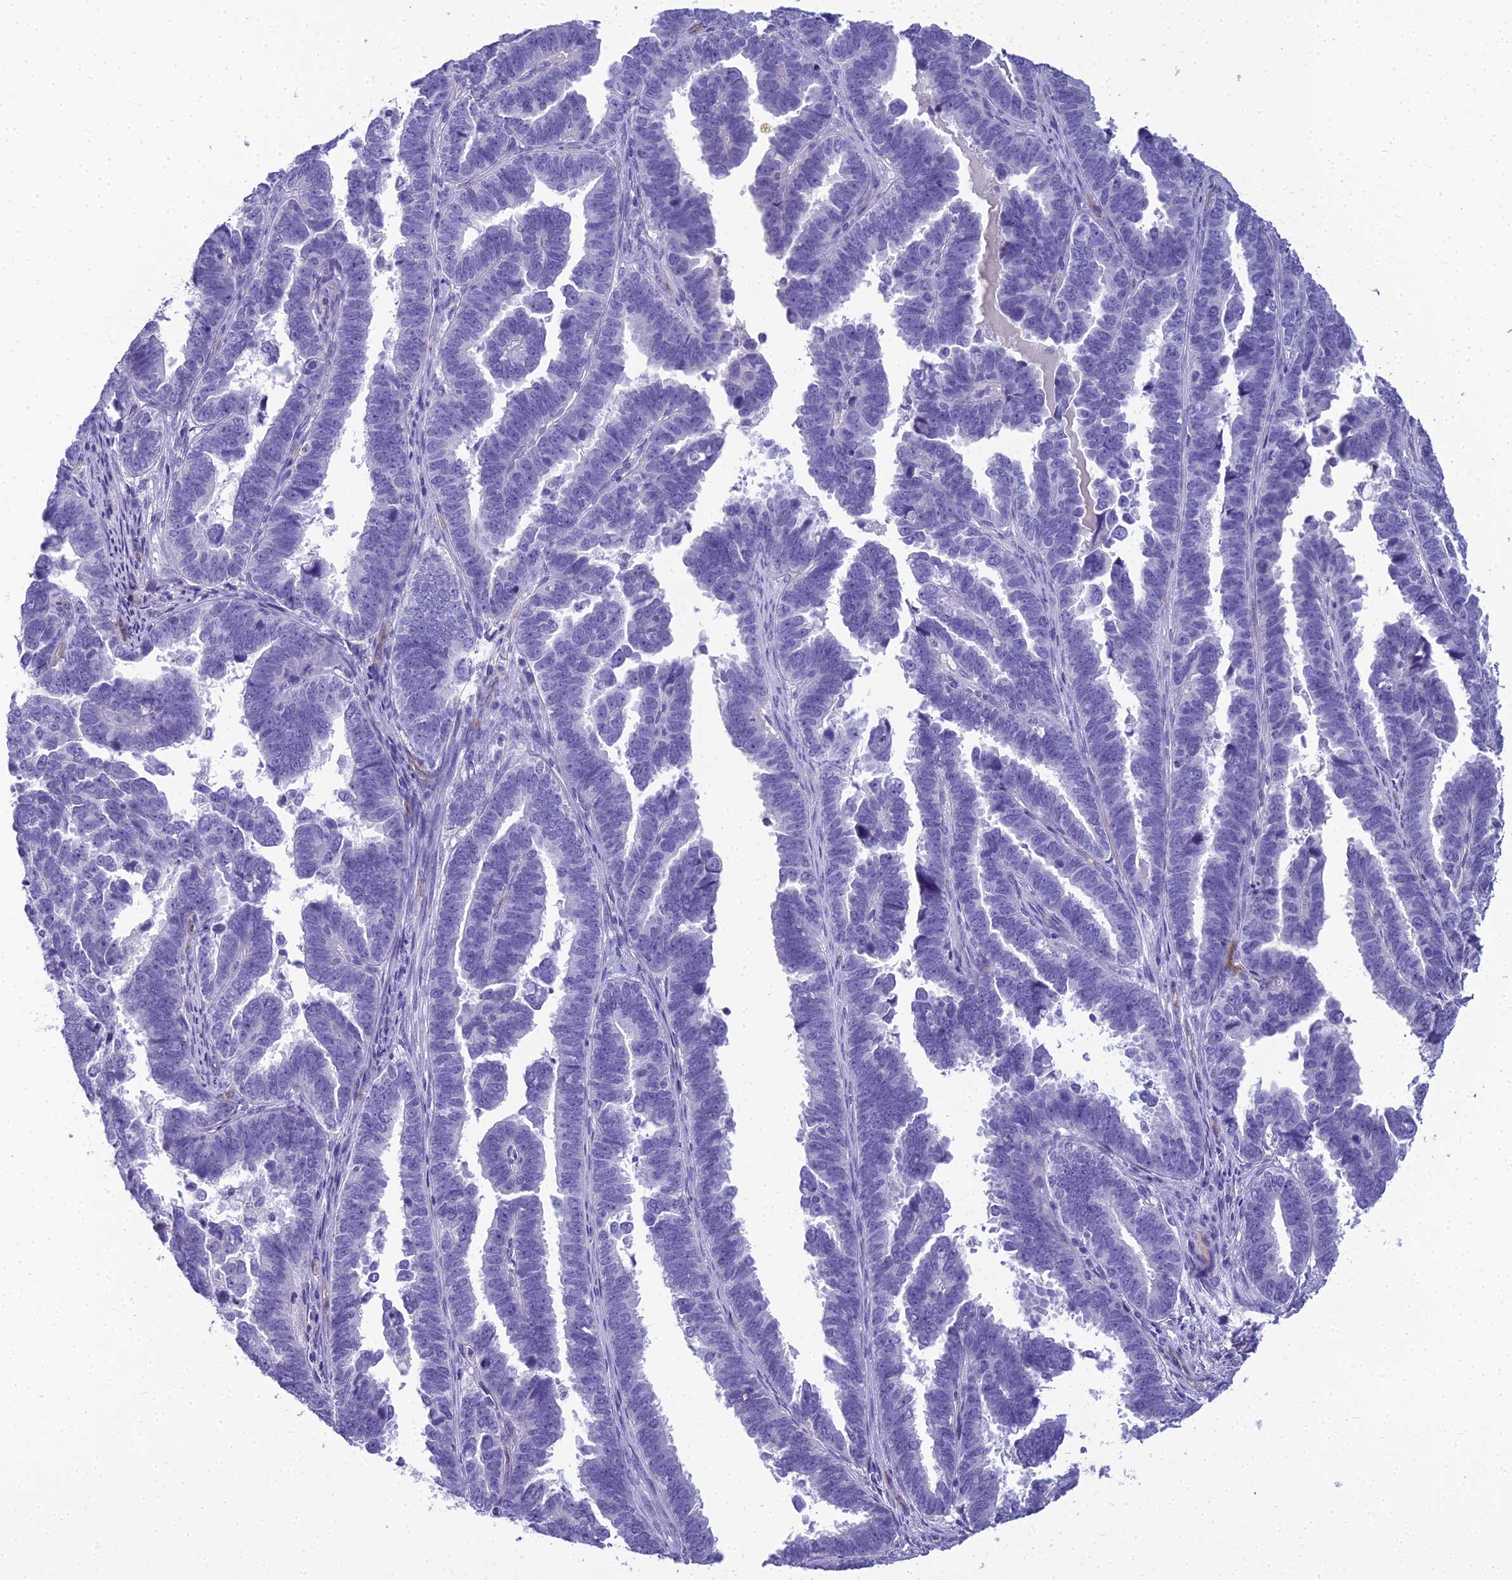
{"staining": {"intensity": "negative", "quantity": "none", "location": "none"}, "tissue": "endometrial cancer", "cell_type": "Tumor cells", "image_type": "cancer", "snomed": [{"axis": "morphology", "description": "Adenocarcinoma, NOS"}, {"axis": "topography", "description": "Endometrium"}], "caption": "Immunohistochemical staining of adenocarcinoma (endometrial) reveals no significant staining in tumor cells. (DAB immunohistochemistry (IHC) visualized using brightfield microscopy, high magnification).", "gene": "NINJ1", "patient": {"sex": "female", "age": 75}}